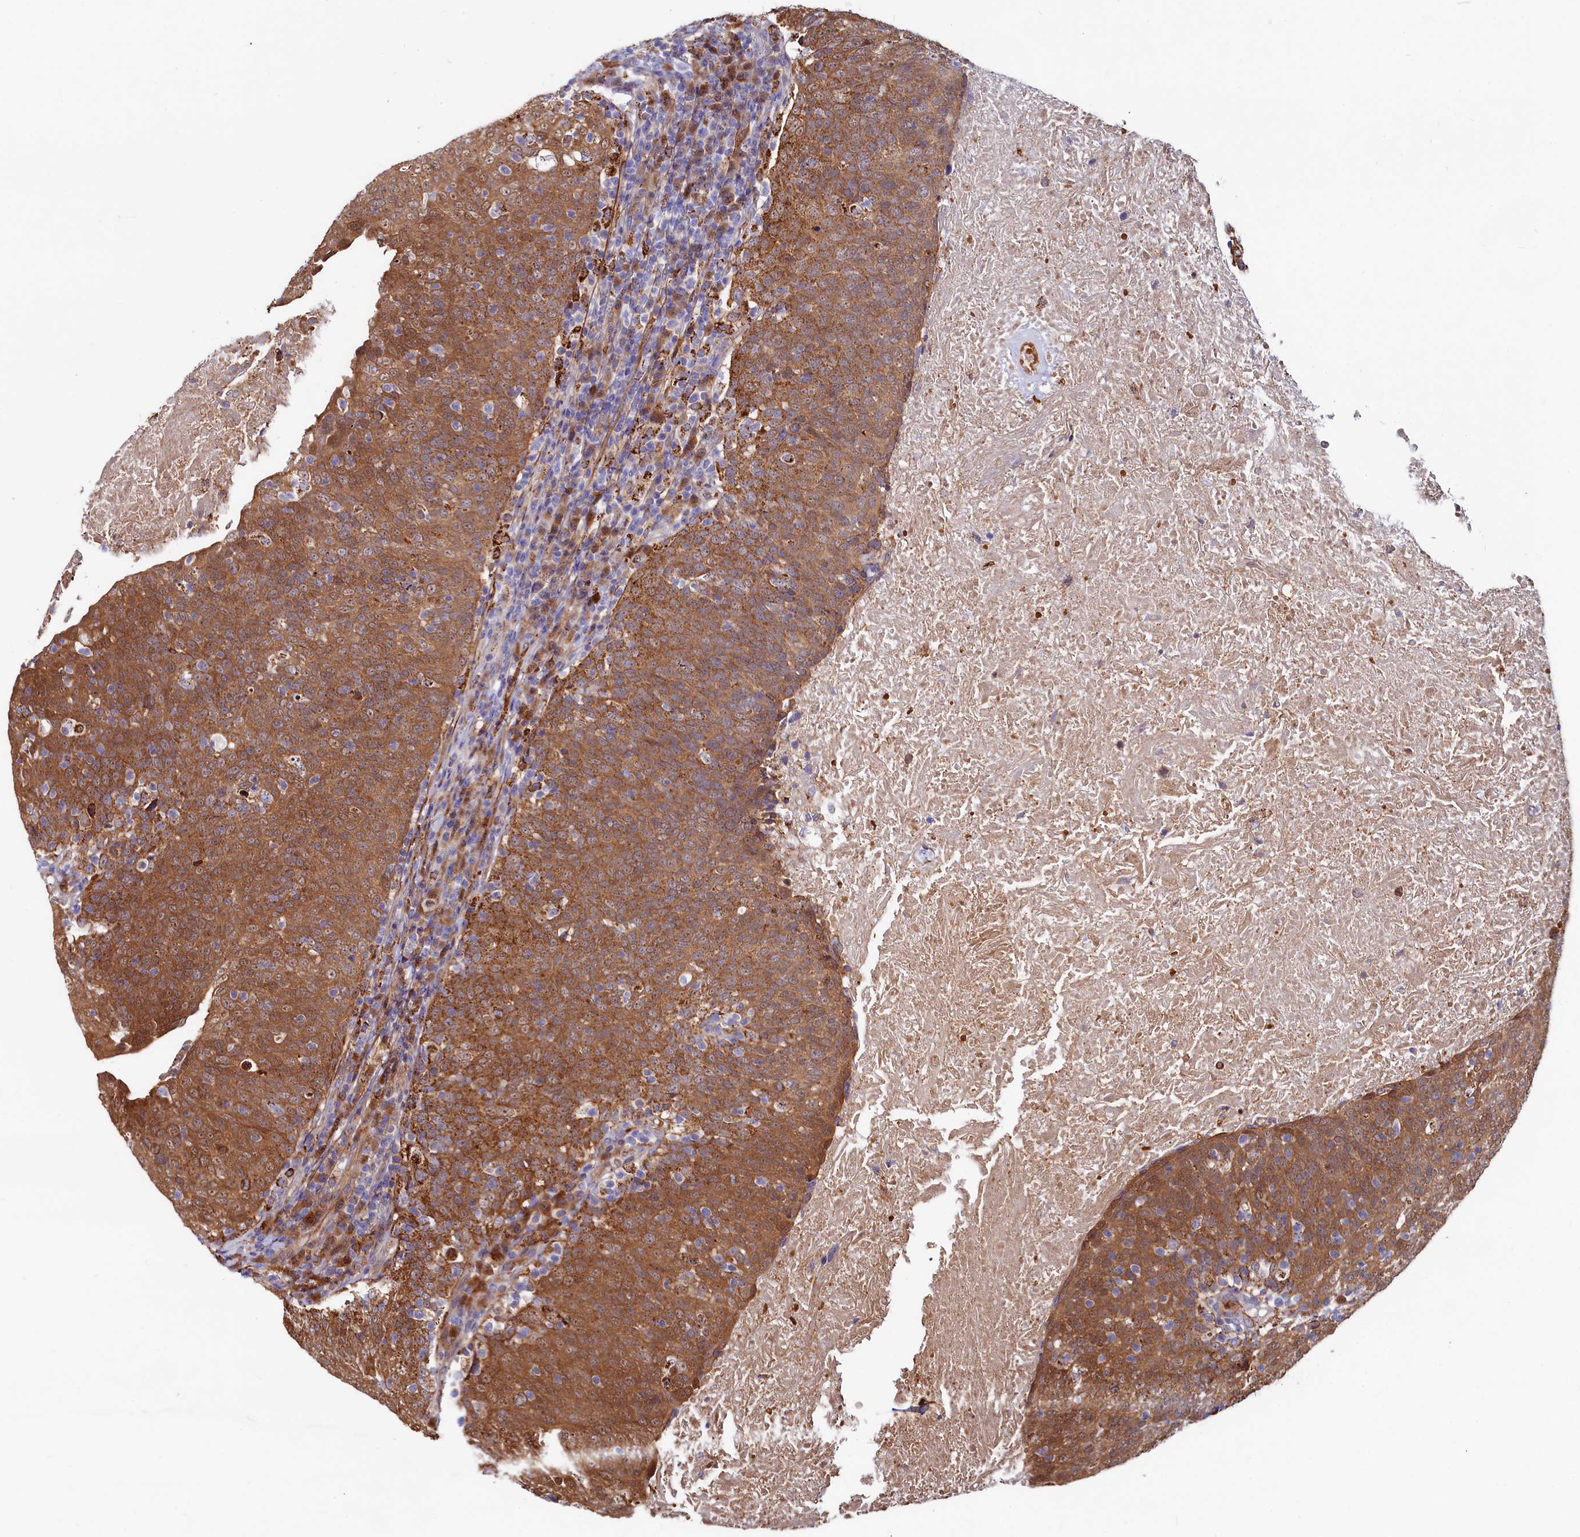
{"staining": {"intensity": "strong", "quantity": ">75%", "location": "cytoplasmic/membranous"}, "tissue": "head and neck cancer", "cell_type": "Tumor cells", "image_type": "cancer", "snomed": [{"axis": "morphology", "description": "Squamous cell carcinoma, NOS"}, {"axis": "morphology", "description": "Squamous cell carcinoma, metastatic, NOS"}, {"axis": "topography", "description": "Lymph node"}, {"axis": "topography", "description": "Head-Neck"}], "caption": "A high-resolution image shows immunohistochemistry (IHC) staining of metastatic squamous cell carcinoma (head and neck), which reveals strong cytoplasmic/membranous expression in approximately >75% of tumor cells.", "gene": "ASTE1", "patient": {"sex": "male", "age": 62}}